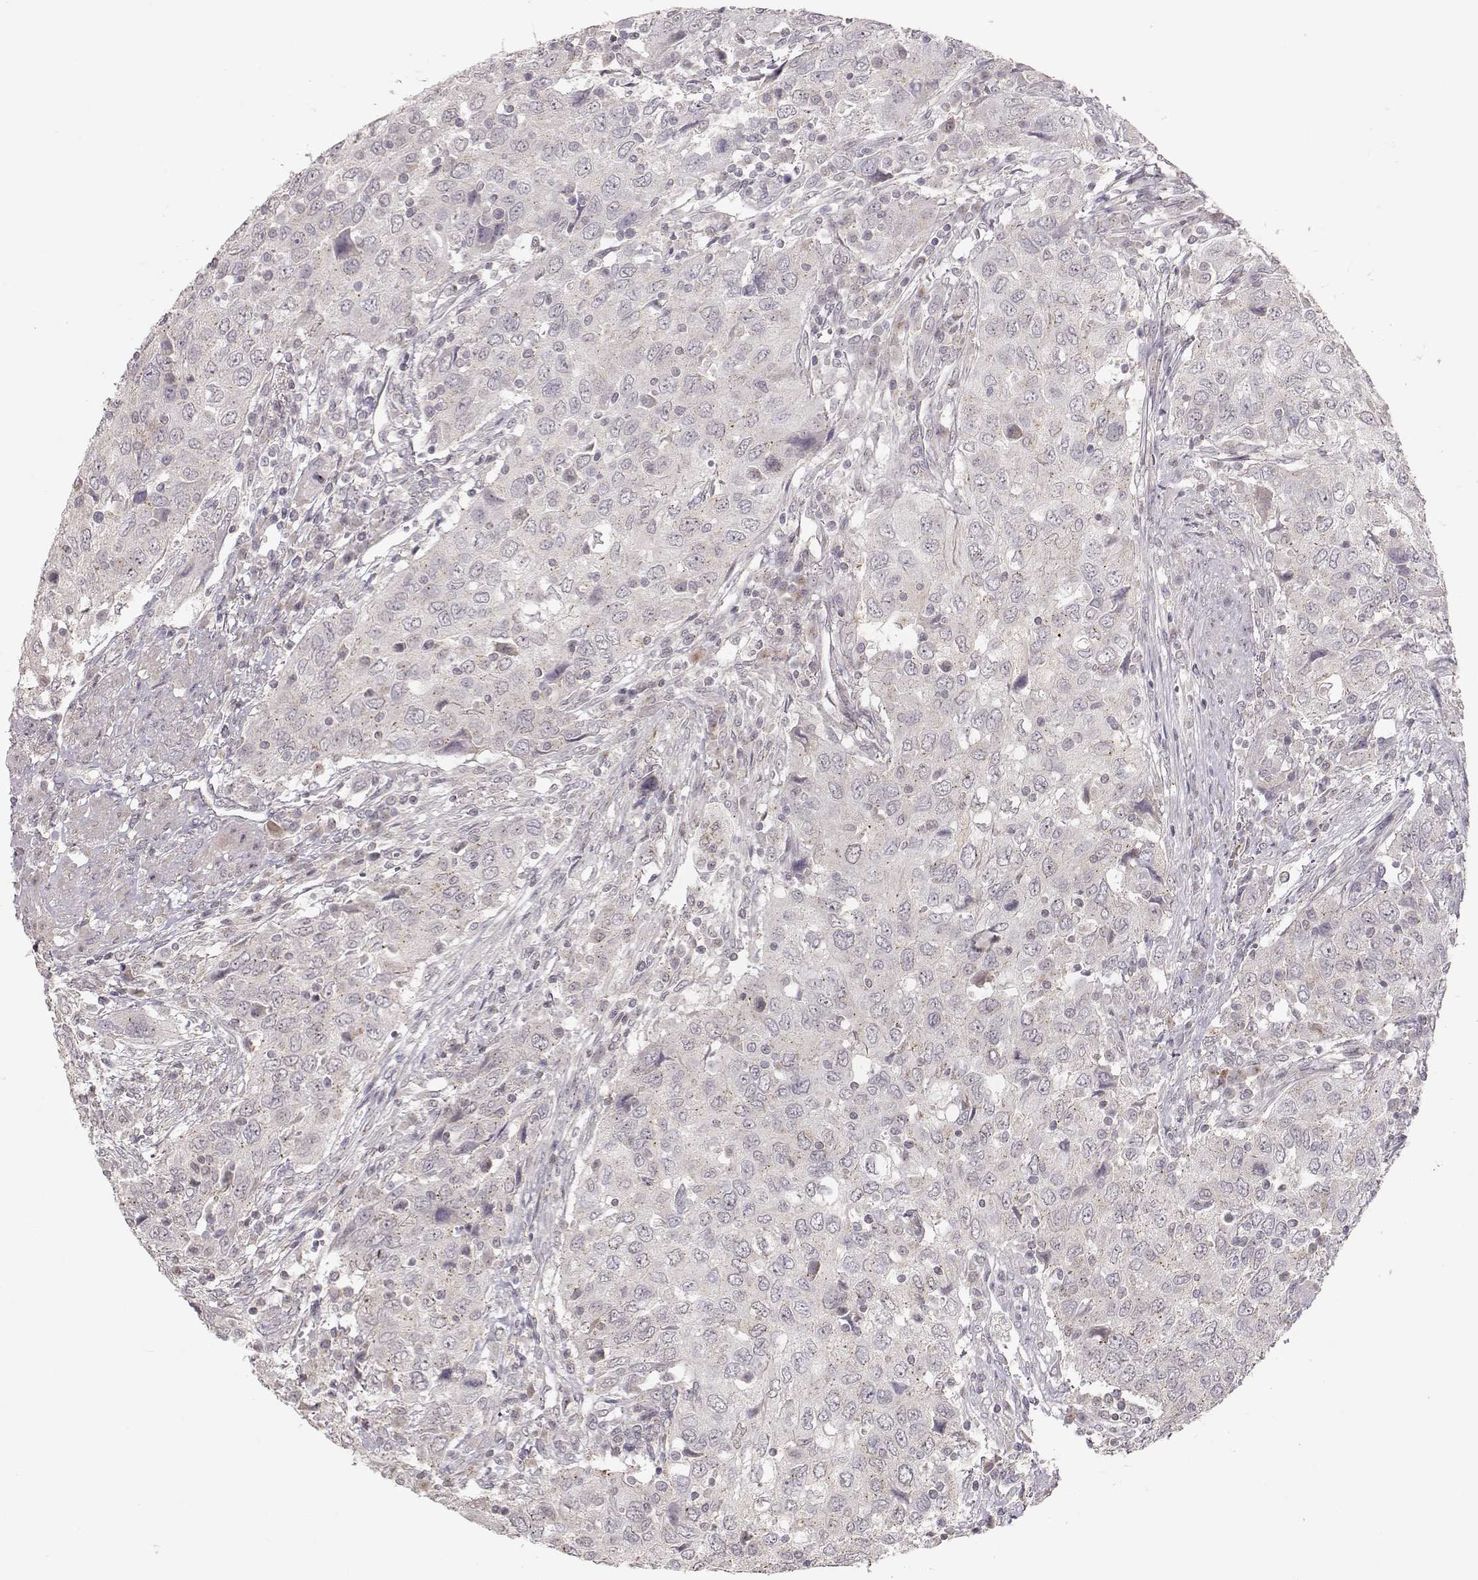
{"staining": {"intensity": "negative", "quantity": "none", "location": "none"}, "tissue": "urothelial cancer", "cell_type": "Tumor cells", "image_type": "cancer", "snomed": [{"axis": "morphology", "description": "Urothelial carcinoma, High grade"}, {"axis": "topography", "description": "Urinary bladder"}], "caption": "Urothelial cancer was stained to show a protein in brown. There is no significant expression in tumor cells.", "gene": "PNMT", "patient": {"sex": "male", "age": 76}}